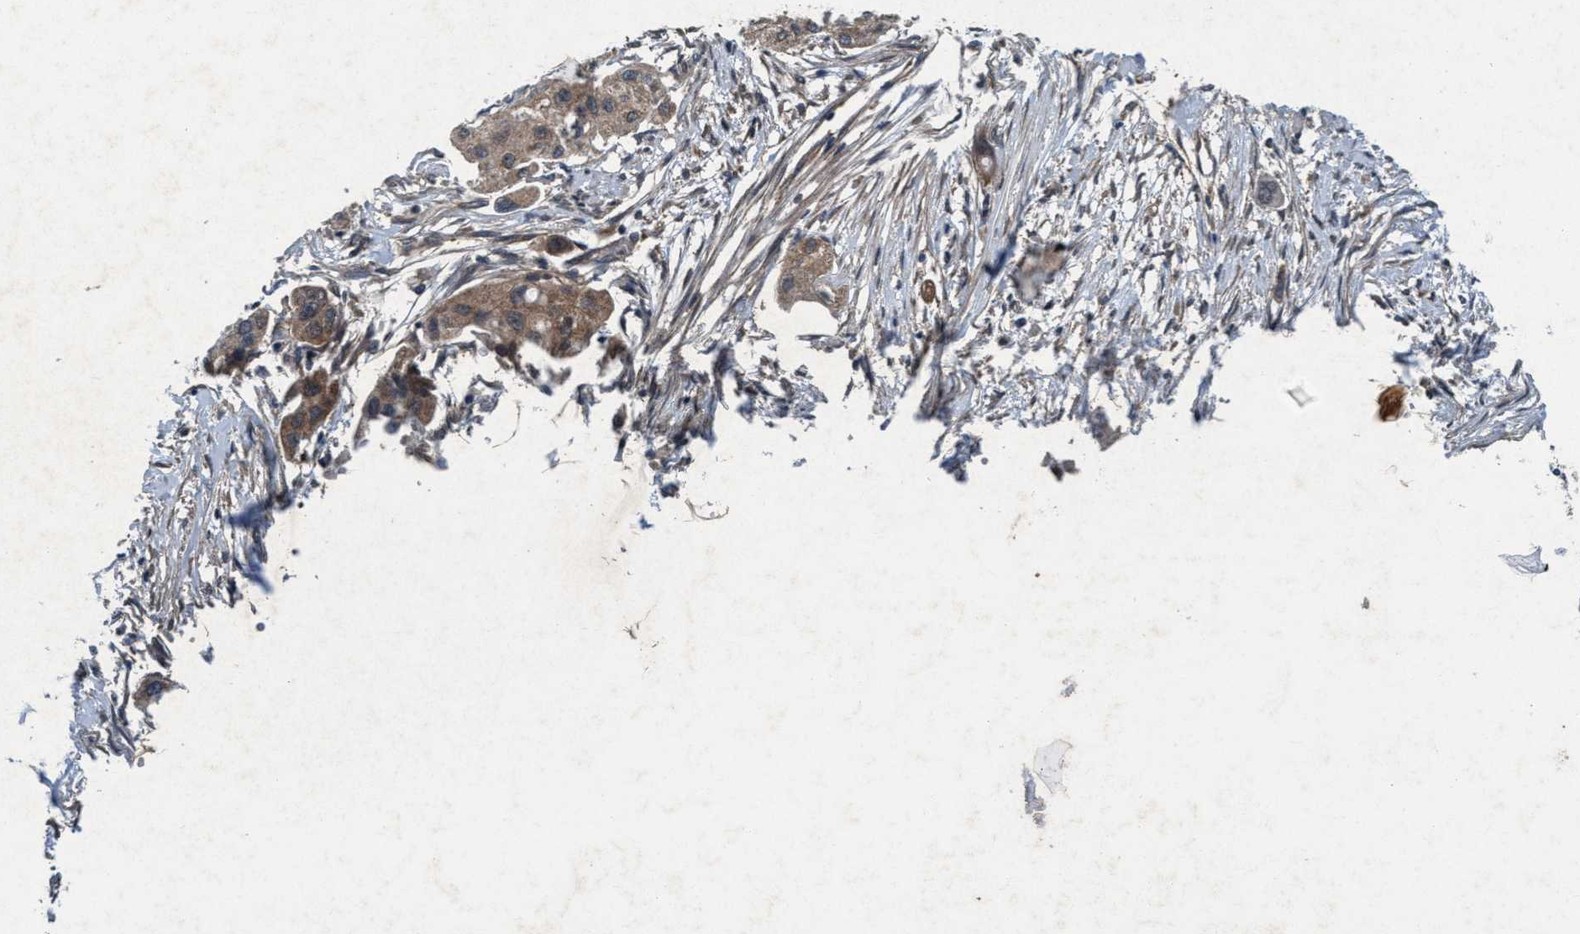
{"staining": {"intensity": "weak", "quantity": "25%-75%", "location": "cytoplasmic/membranous"}, "tissue": "pancreatic cancer", "cell_type": "Tumor cells", "image_type": "cancer", "snomed": [{"axis": "morphology", "description": "Adenocarcinoma, NOS"}, {"axis": "topography", "description": "Pancreas"}], "caption": "A brown stain shows weak cytoplasmic/membranous staining of a protein in pancreatic adenocarcinoma tumor cells.", "gene": "AKT1S1", "patient": {"sex": "female", "age": 60}}